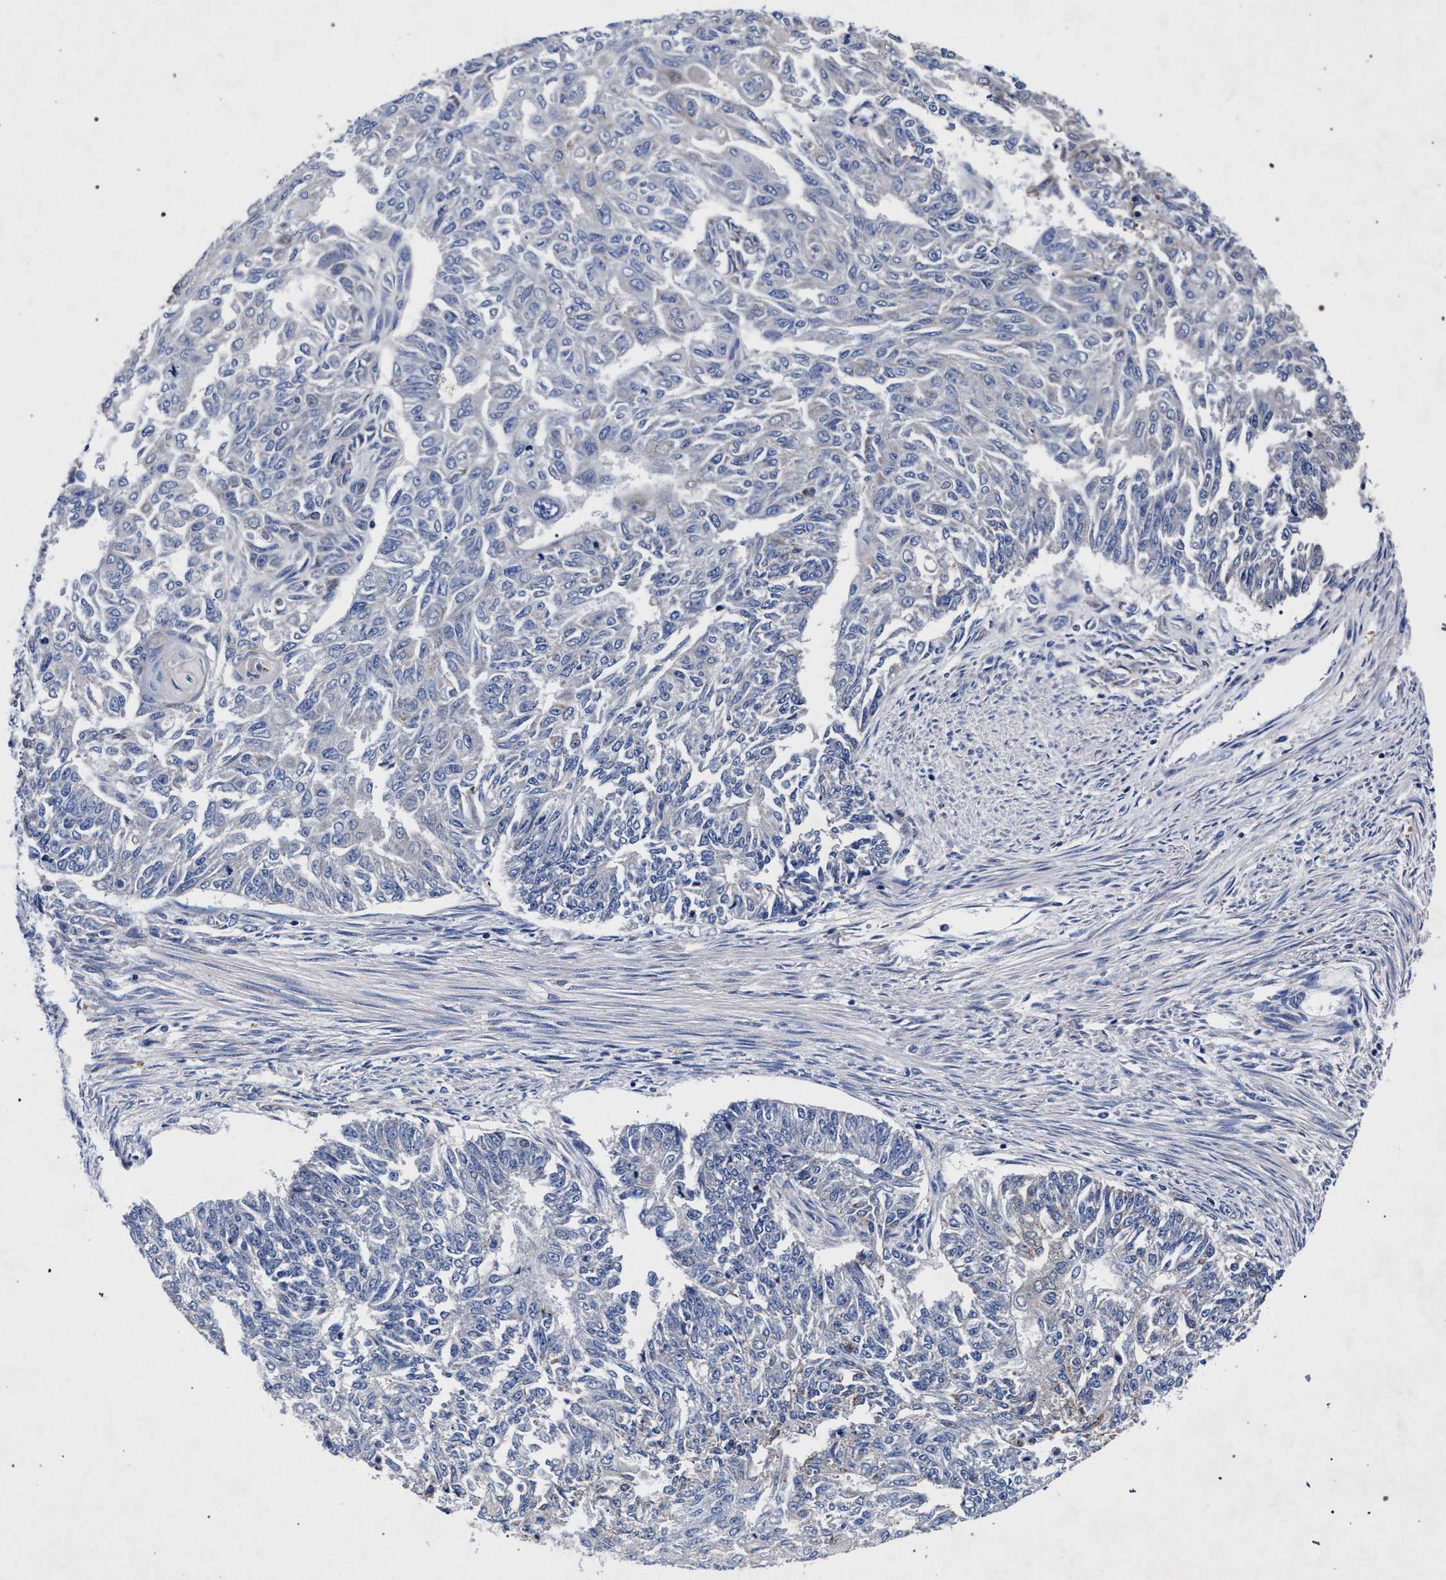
{"staining": {"intensity": "negative", "quantity": "none", "location": "none"}, "tissue": "endometrial cancer", "cell_type": "Tumor cells", "image_type": "cancer", "snomed": [{"axis": "morphology", "description": "Adenocarcinoma, NOS"}, {"axis": "topography", "description": "Endometrium"}], "caption": "The immunohistochemistry (IHC) image has no significant staining in tumor cells of endometrial adenocarcinoma tissue.", "gene": "HSD17B14", "patient": {"sex": "female", "age": 32}}